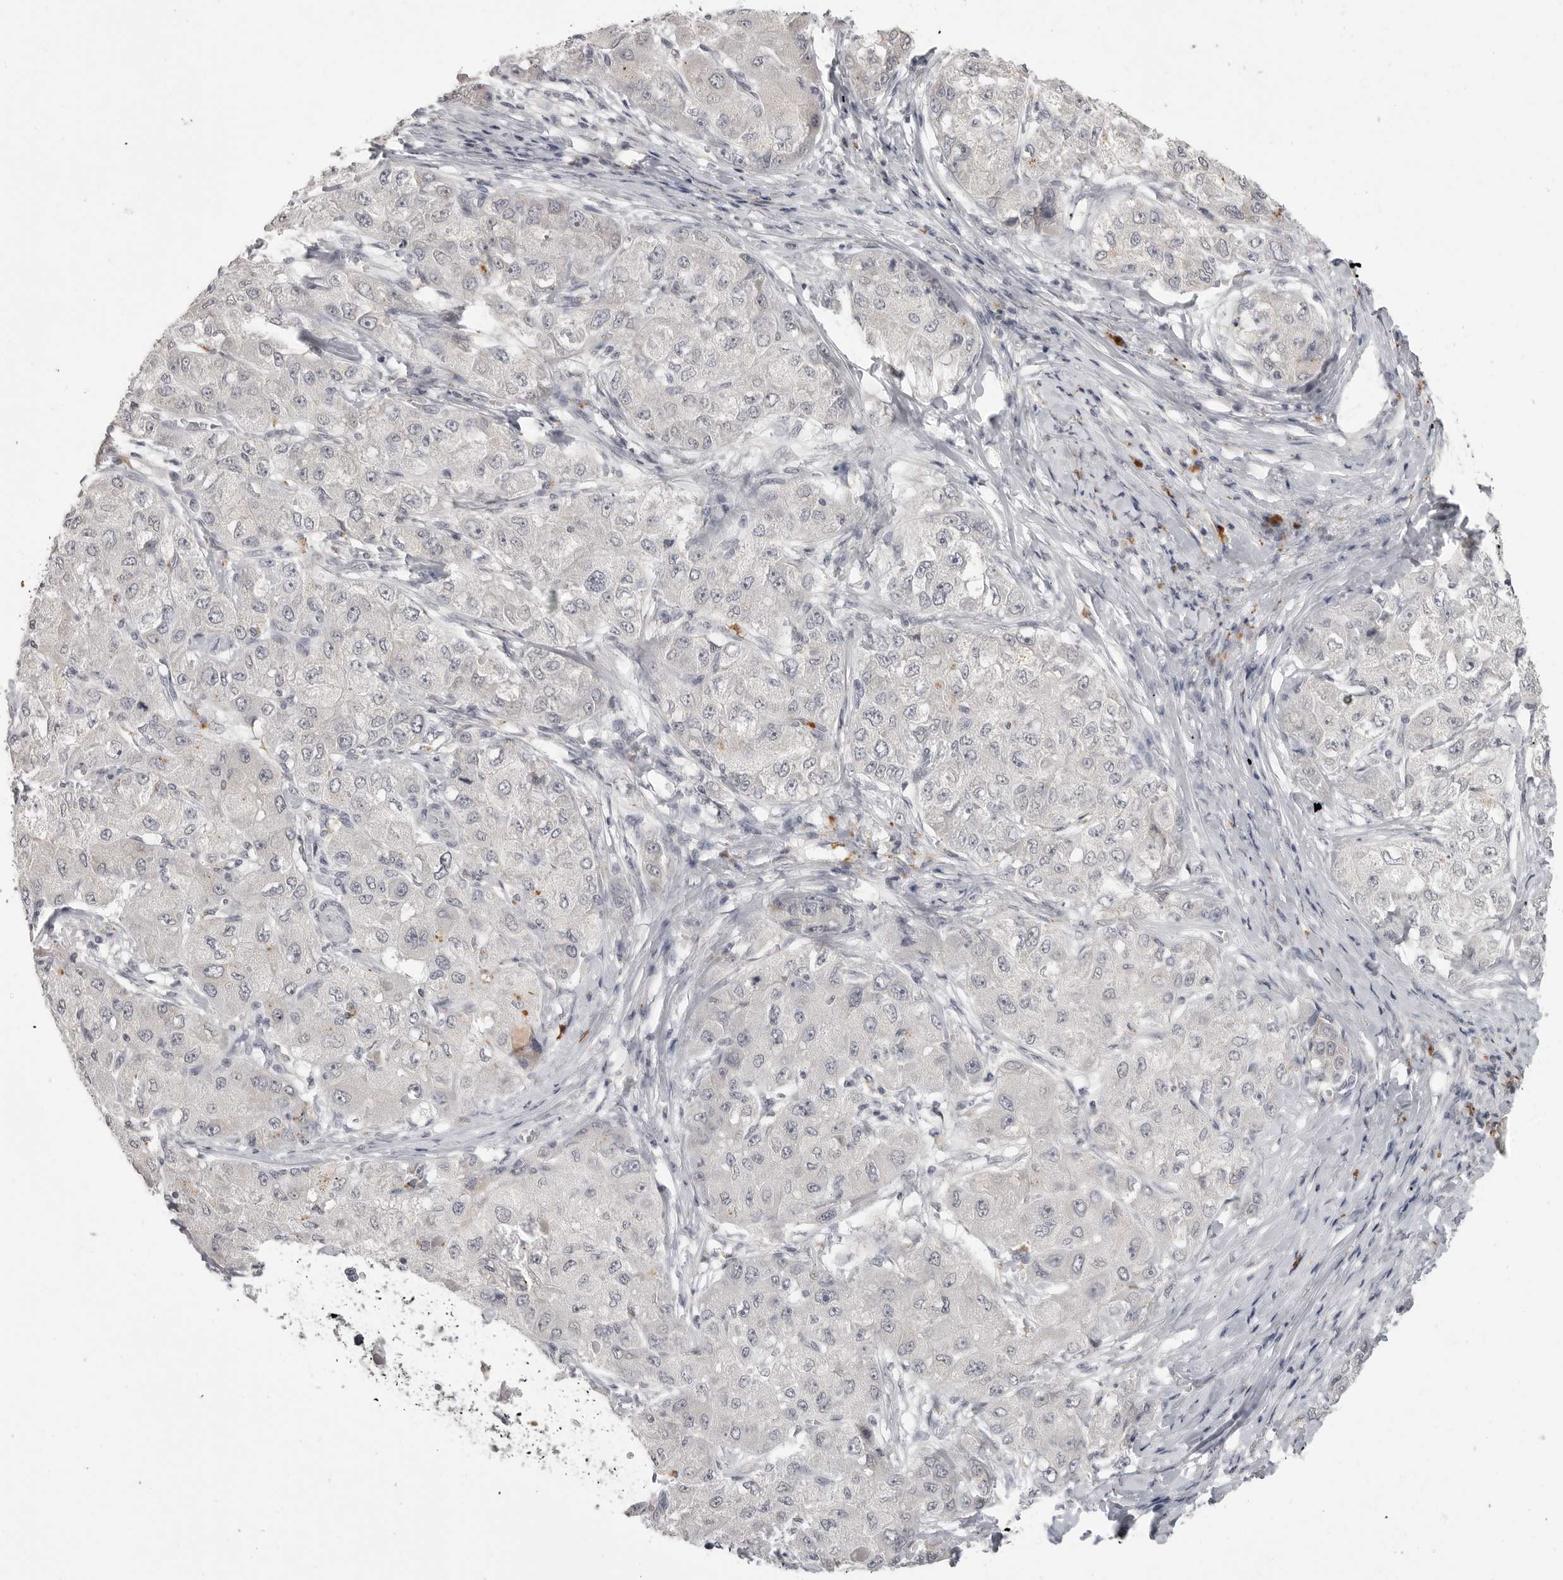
{"staining": {"intensity": "negative", "quantity": "none", "location": "none"}, "tissue": "liver cancer", "cell_type": "Tumor cells", "image_type": "cancer", "snomed": [{"axis": "morphology", "description": "Carcinoma, Hepatocellular, NOS"}, {"axis": "topography", "description": "Liver"}], "caption": "This is an immunohistochemistry micrograph of human hepatocellular carcinoma (liver). There is no expression in tumor cells.", "gene": "PRSS1", "patient": {"sex": "male", "age": 80}}